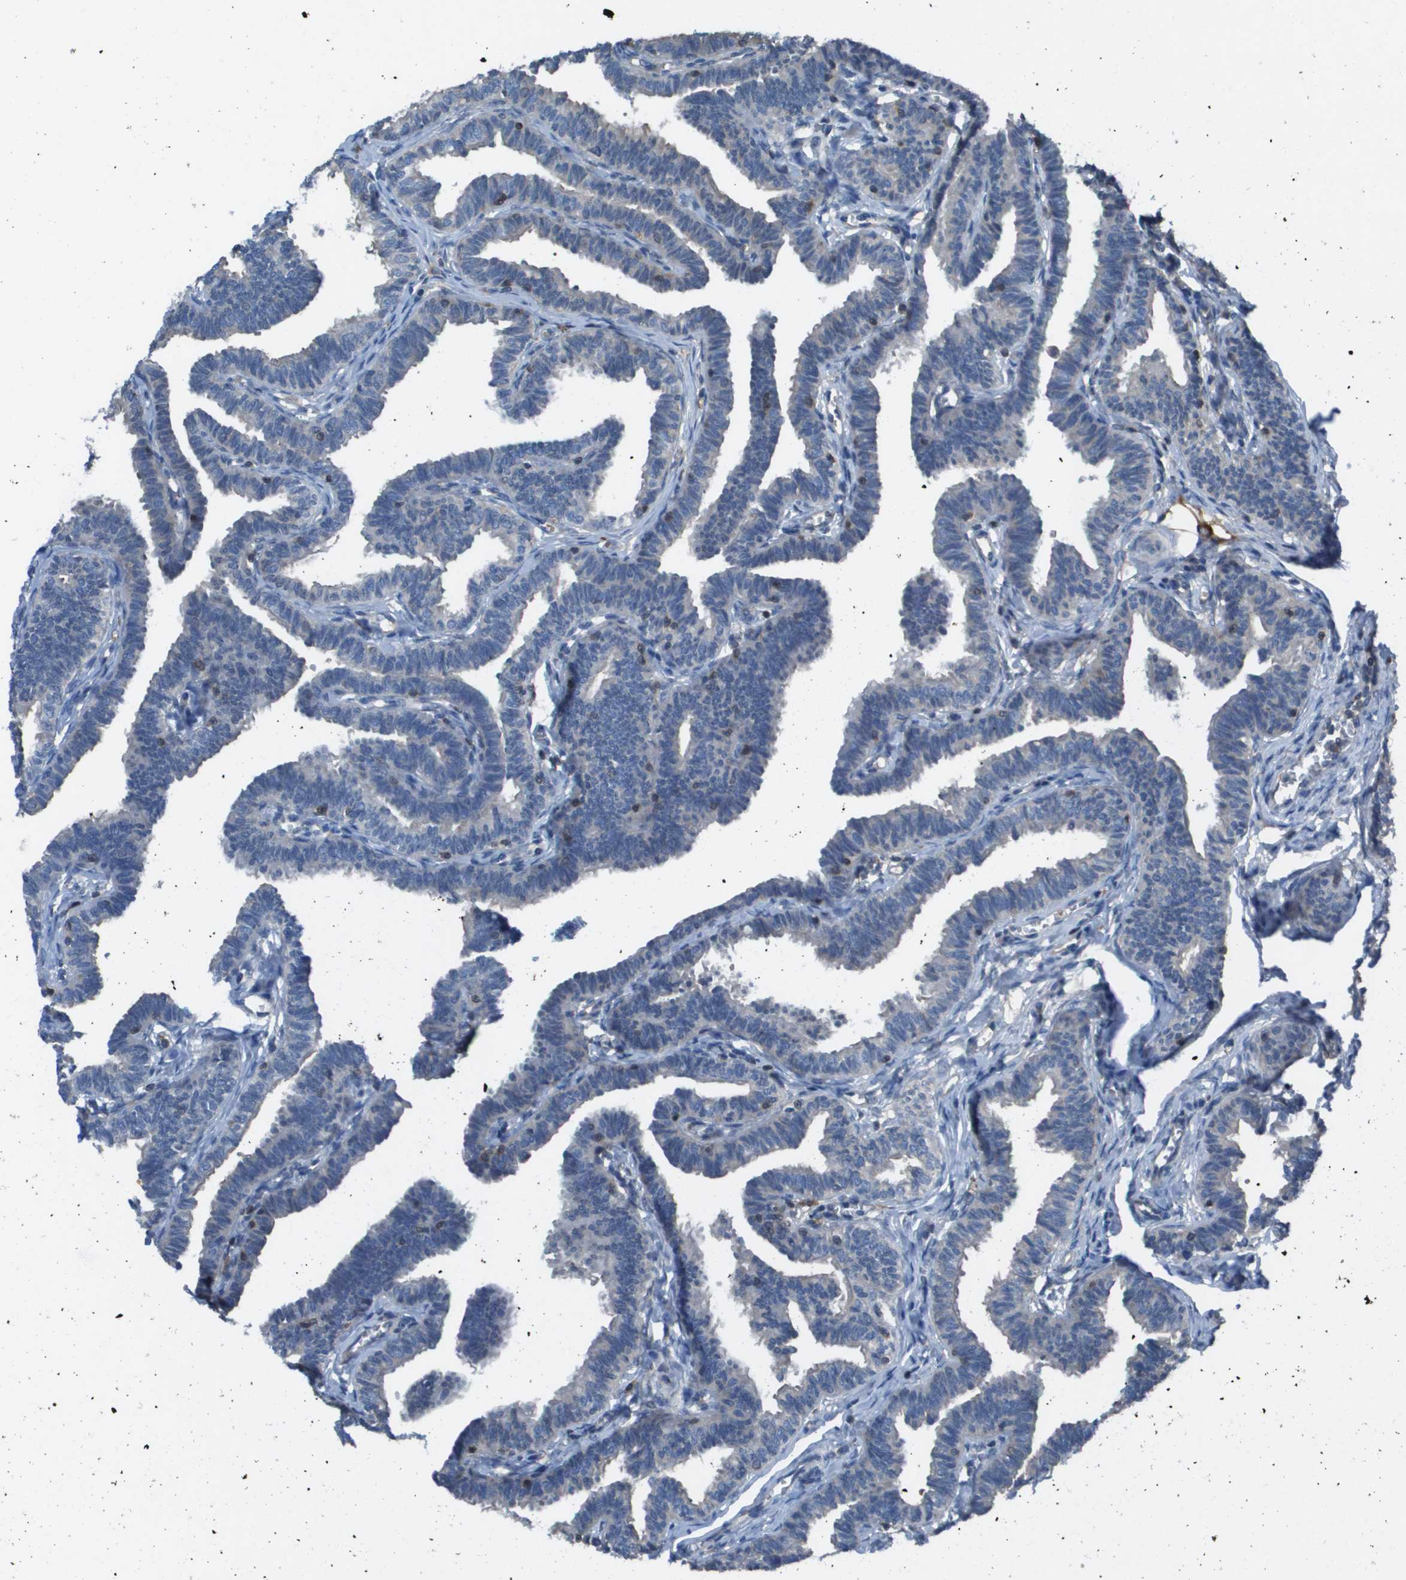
{"staining": {"intensity": "negative", "quantity": "none", "location": "none"}, "tissue": "fallopian tube", "cell_type": "Glandular cells", "image_type": "normal", "snomed": [{"axis": "morphology", "description": "Normal tissue, NOS"}, {"axis": "topography", "description": "Fallopian tube"}, {"axis": "topography", "description": "Ovary"}], "caption": "Immunohistochemistry micrograph of benign human fallopian tube stained for a protein (brown), which exhibits no positivity in glandular cells.", "gene": "CAMK4", "patient": {"sex": "female", "age": 23}}